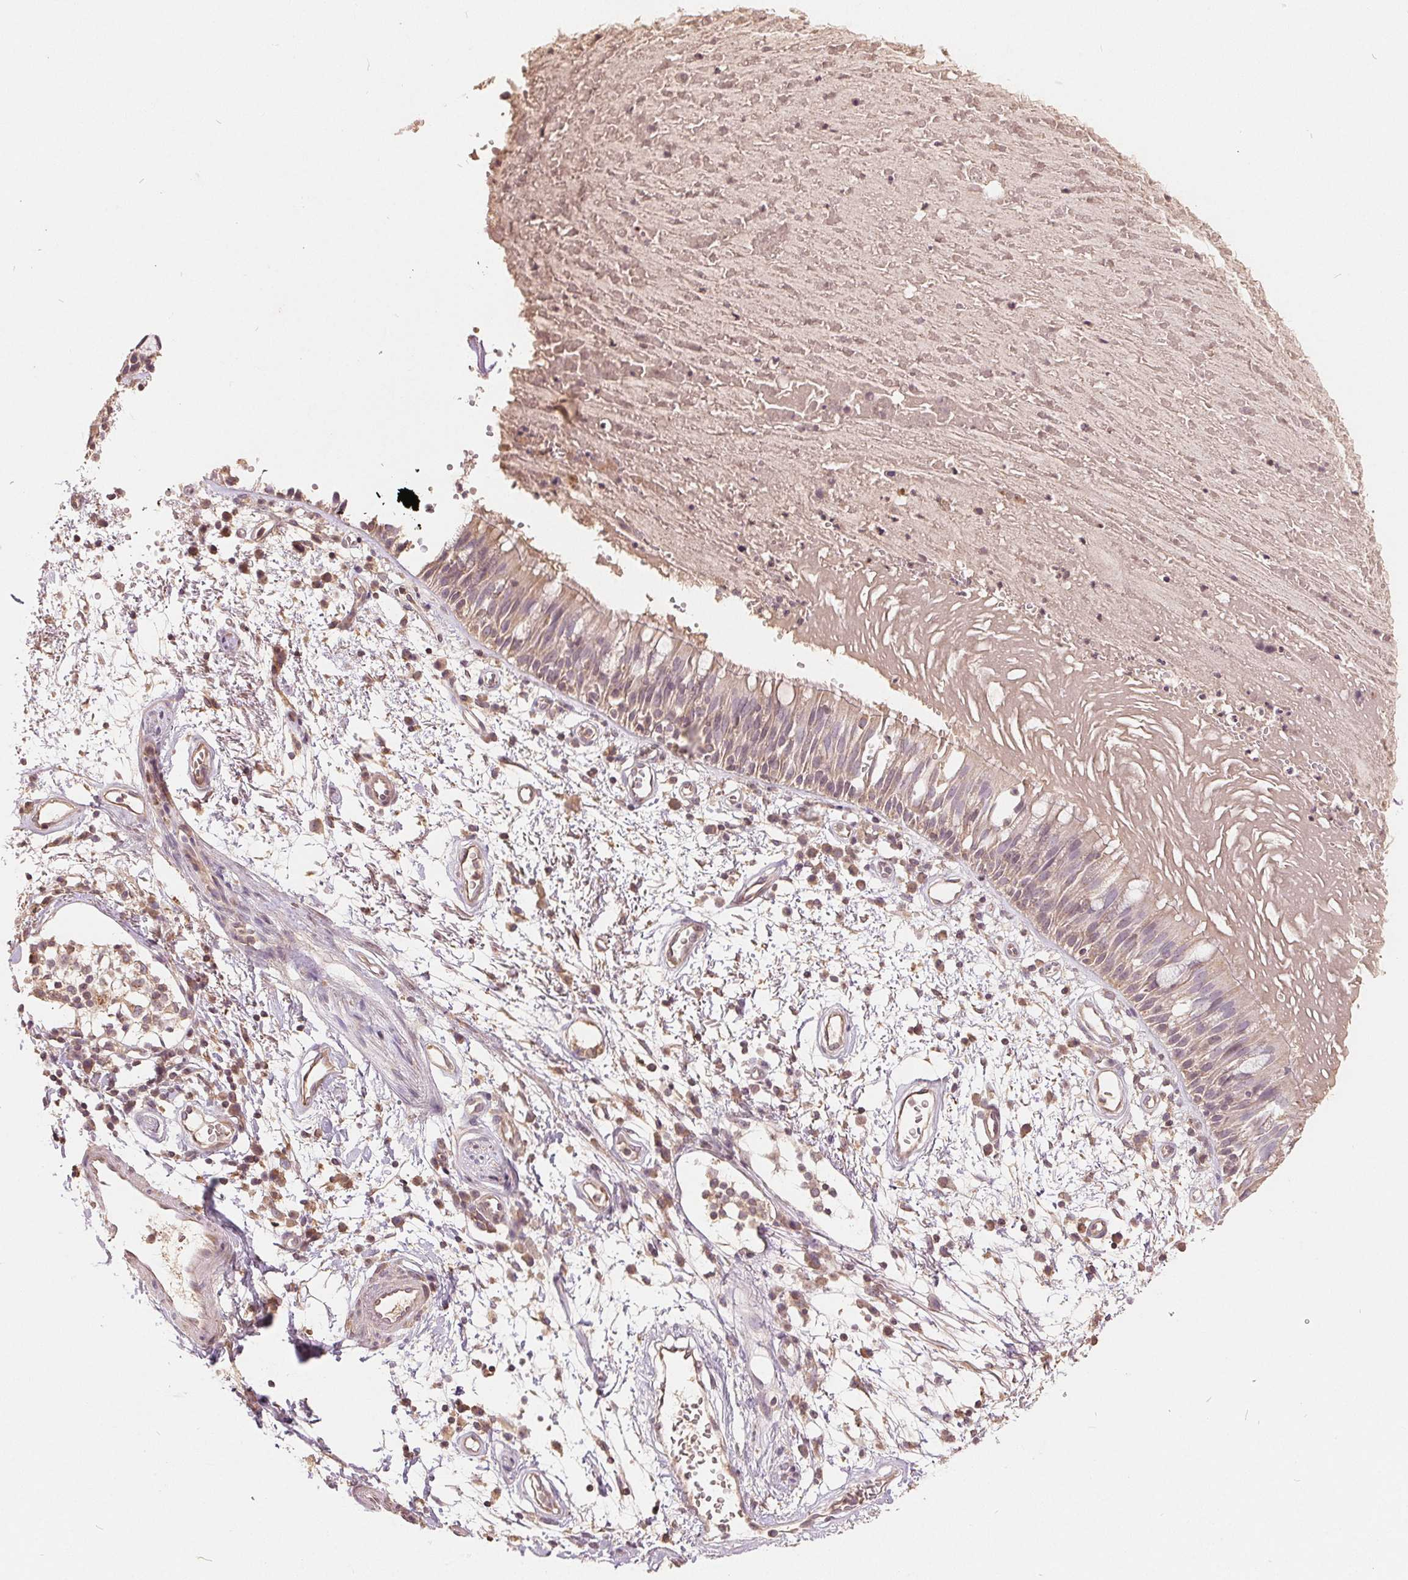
{"staining": {"intensity": "weak", "quantity": ">75%", "location": "cytoplasmic/membranous"}, "tissue": "bronchus", "cell_type": "Respiratory epithelial cells", "image_type": "normal", "snomed": [{"axis": "morphology", "description": "Normal tissue, NOS"}, {"axis": "morphology", "description": "Squamous cell carcinoma, NOS"}, {"axis": "topography", "description": "Cartilage tissue"}, {"axis": "topography", "description": "Bronchus"}, {"axis": "topography", "description": "Lung"}], "caption": "Immunohistochemical staining of benign bronchus shows low levels of weak cytoplasmic/membranous expression in approximately >75% of respiratory epithelial cells. (DAB IHC with brightfield microscopy, high magnification).", "gene": "CDIPT", "patient": {"sex": "male", "age": 66}}